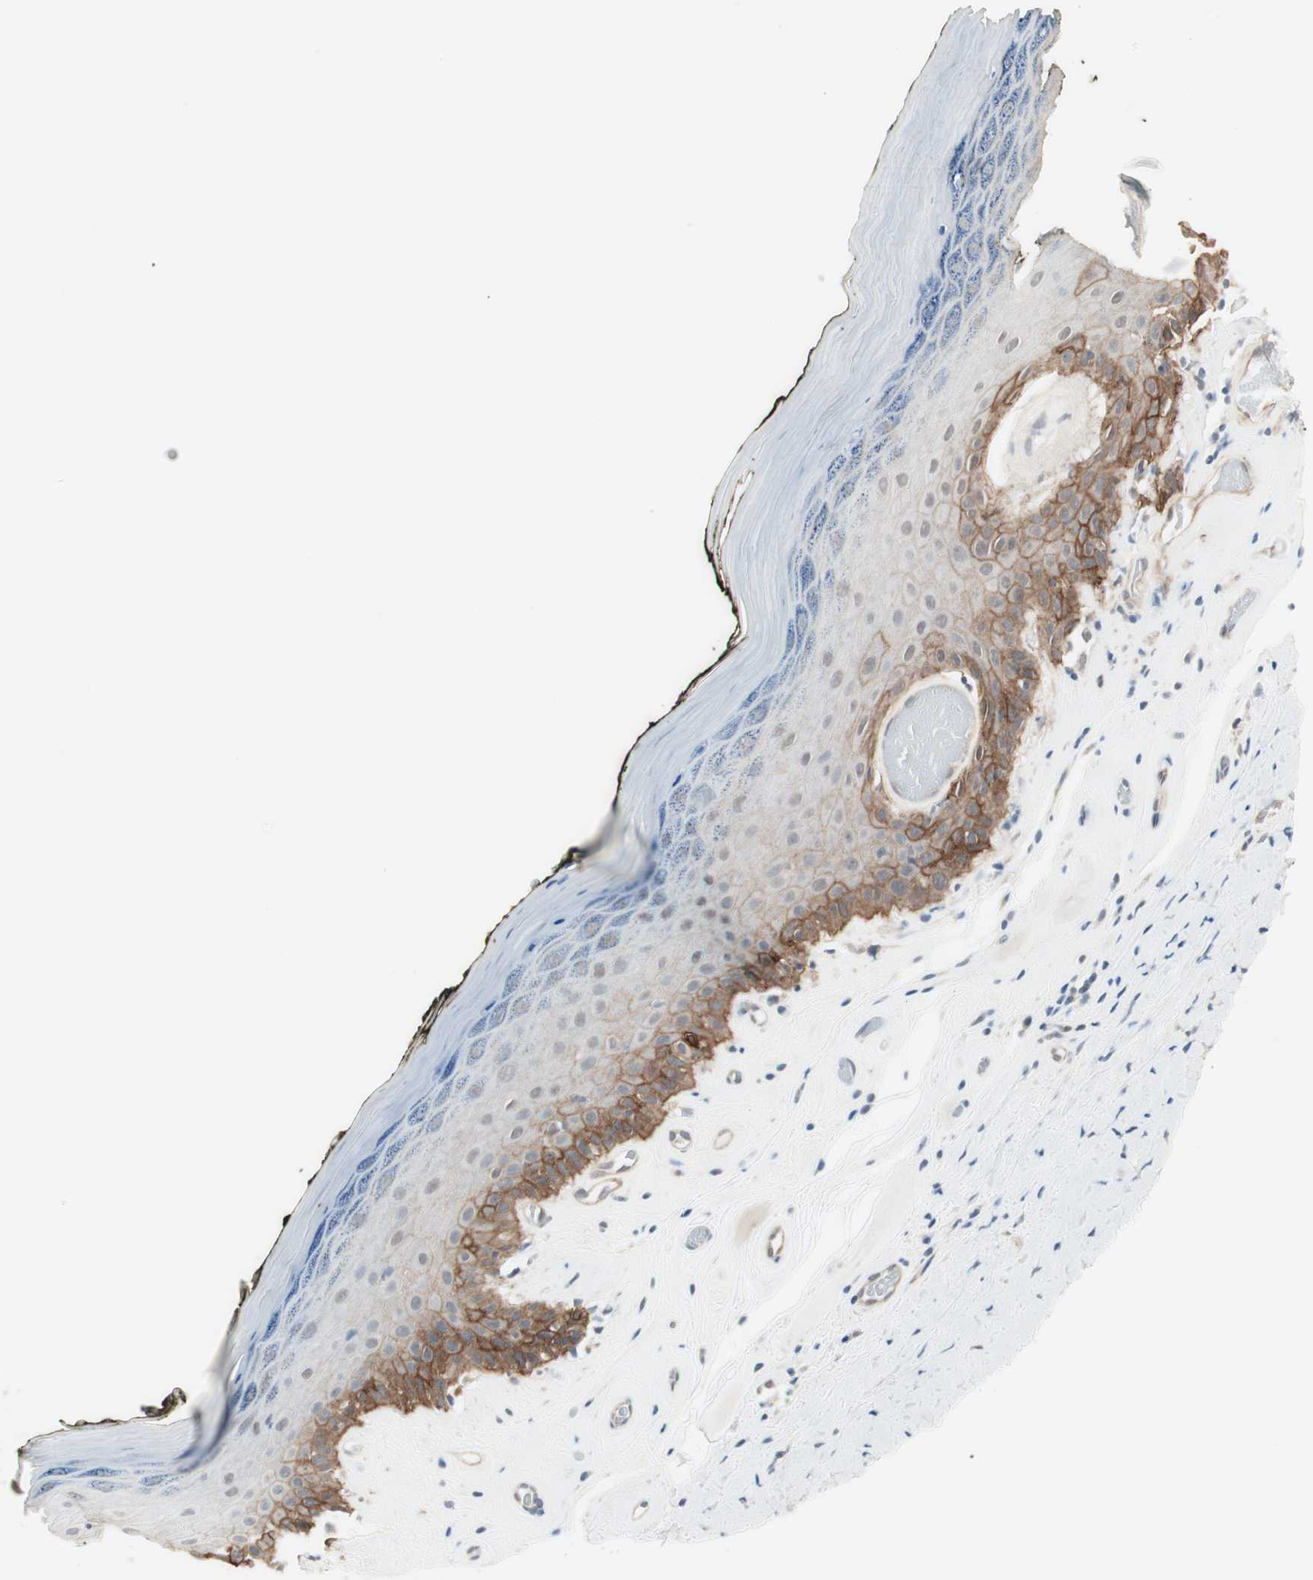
{"staining": {"intensity": "moderate", "quantity": "25%-75%", "location": "cytoplasmic/membranous"}, "tissue": "skin", "cell_type": "Epidermal cells", "image_type": "normal", "snomed": [{"axis": "morphology", "description": "Normal tissue, NOS"}, {"axis": "morphology", "description": "Inflammation, NOS"}, {"axis": "topography", "description": "Vulva"}], "caption": "Immunohistochemical staining of normal skin displays moderate cytoplasmic/membranous protein staining in approximately 25%-75% of epidermal cells. (DAB (3,3'-diaminobenzidine) IHC, brown staining for protein, blue staining for nuclei).", "gene": "ITGB4", "patient": {"sex": "female", "age": 84}}